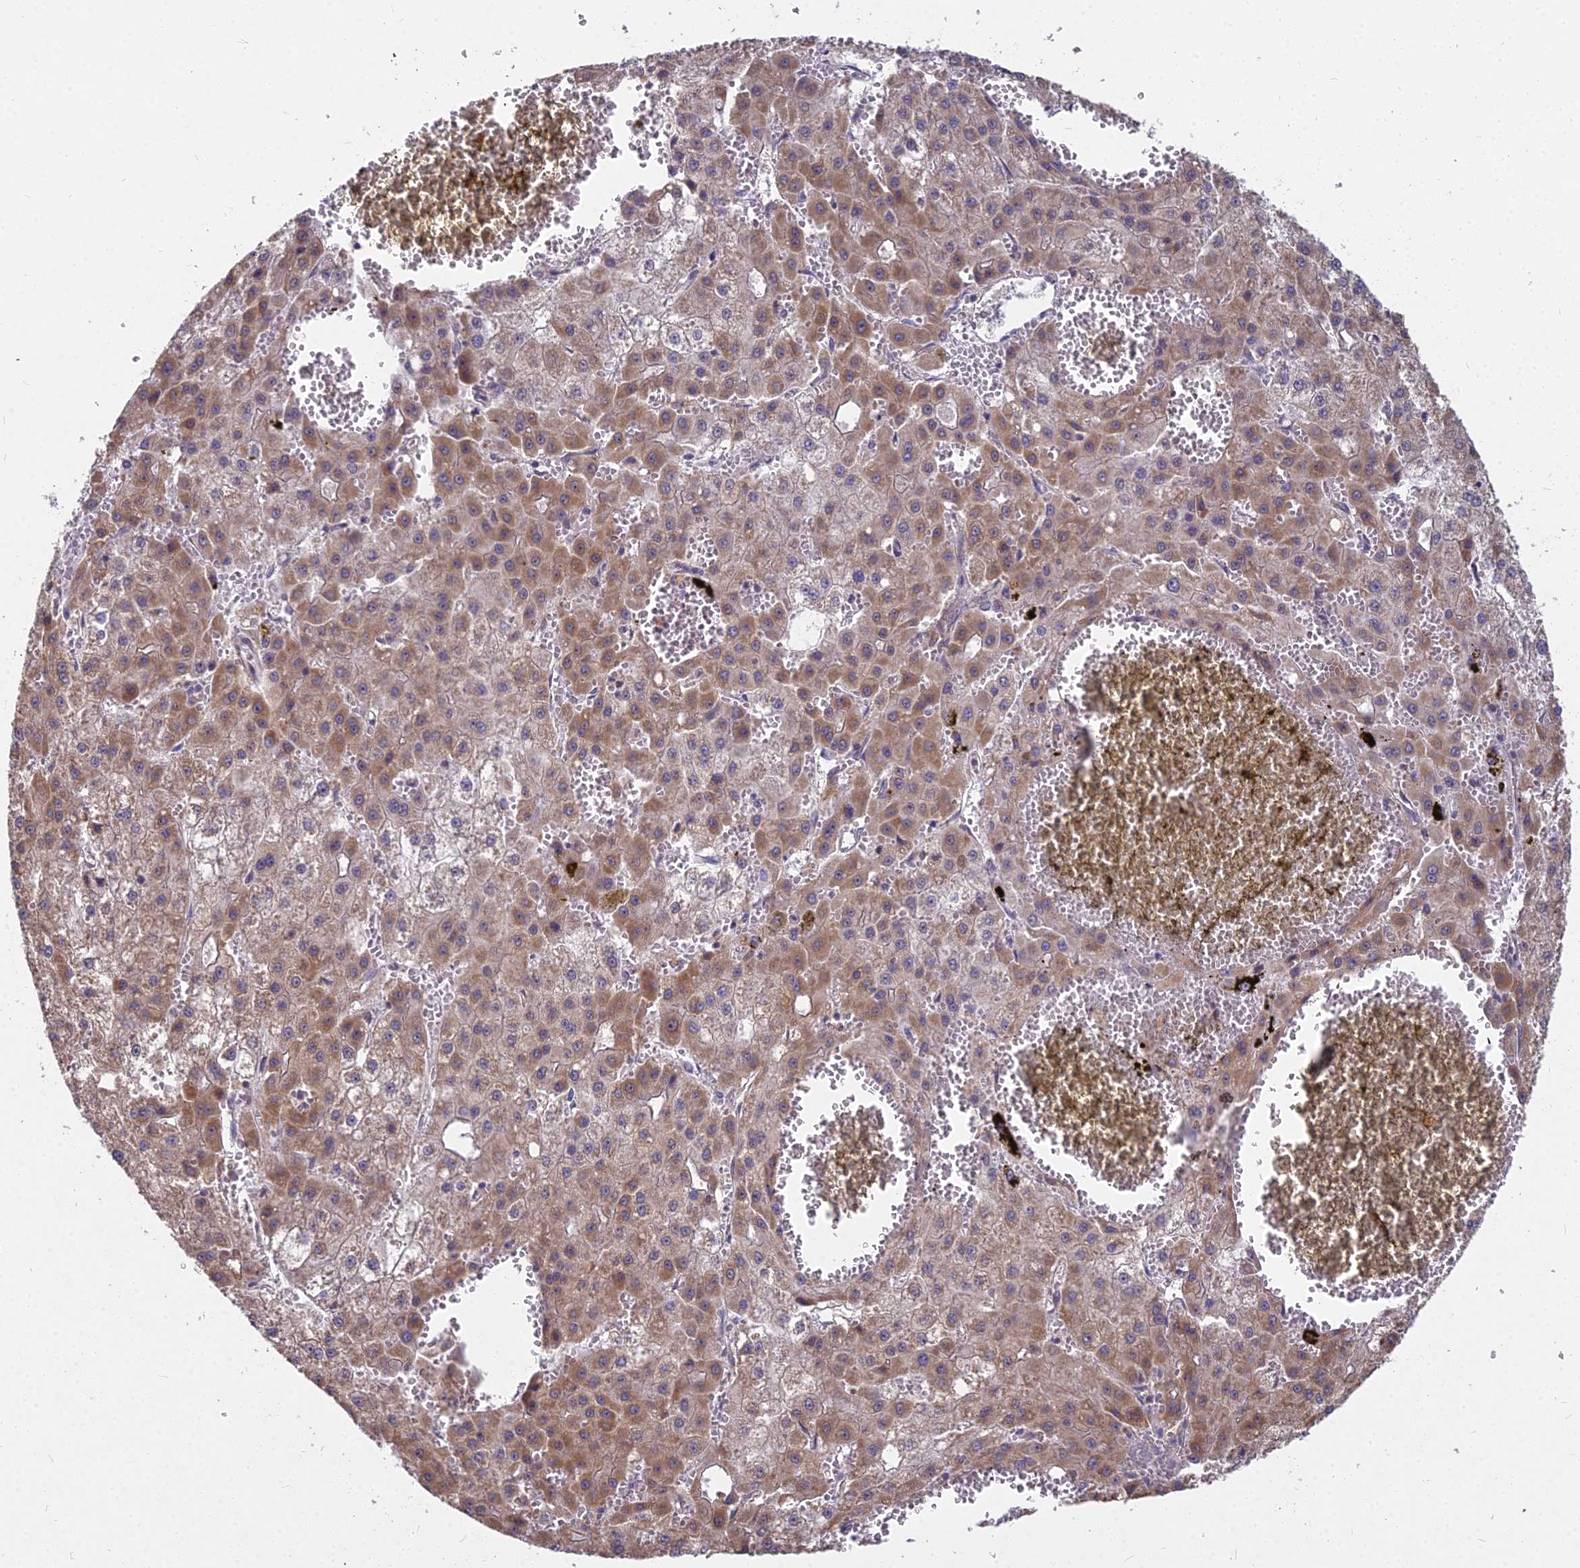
{"staining": {"intensity": "moderate", "quantity": ">75%", "location": "cytoplasmic/membranous"}, "tissue": "liver cancer", "cell_type": "Tumor cells", "image_type": "cancer", "snomed": [{"axis": "morphology", "description": "Carcinoma, Hepatocellular, NOS"}, {"axis": "topography", "description": "Liver"}], "caption": "There is medium levels of moderate cytoplasmic/membranous expression in tumor cells of liver hepatocellular carcinoma, as demonstrated by immunohistochemical staining (brown color).", "gene": "MICU2", "patient": {"sex": "male", "age": 47}}